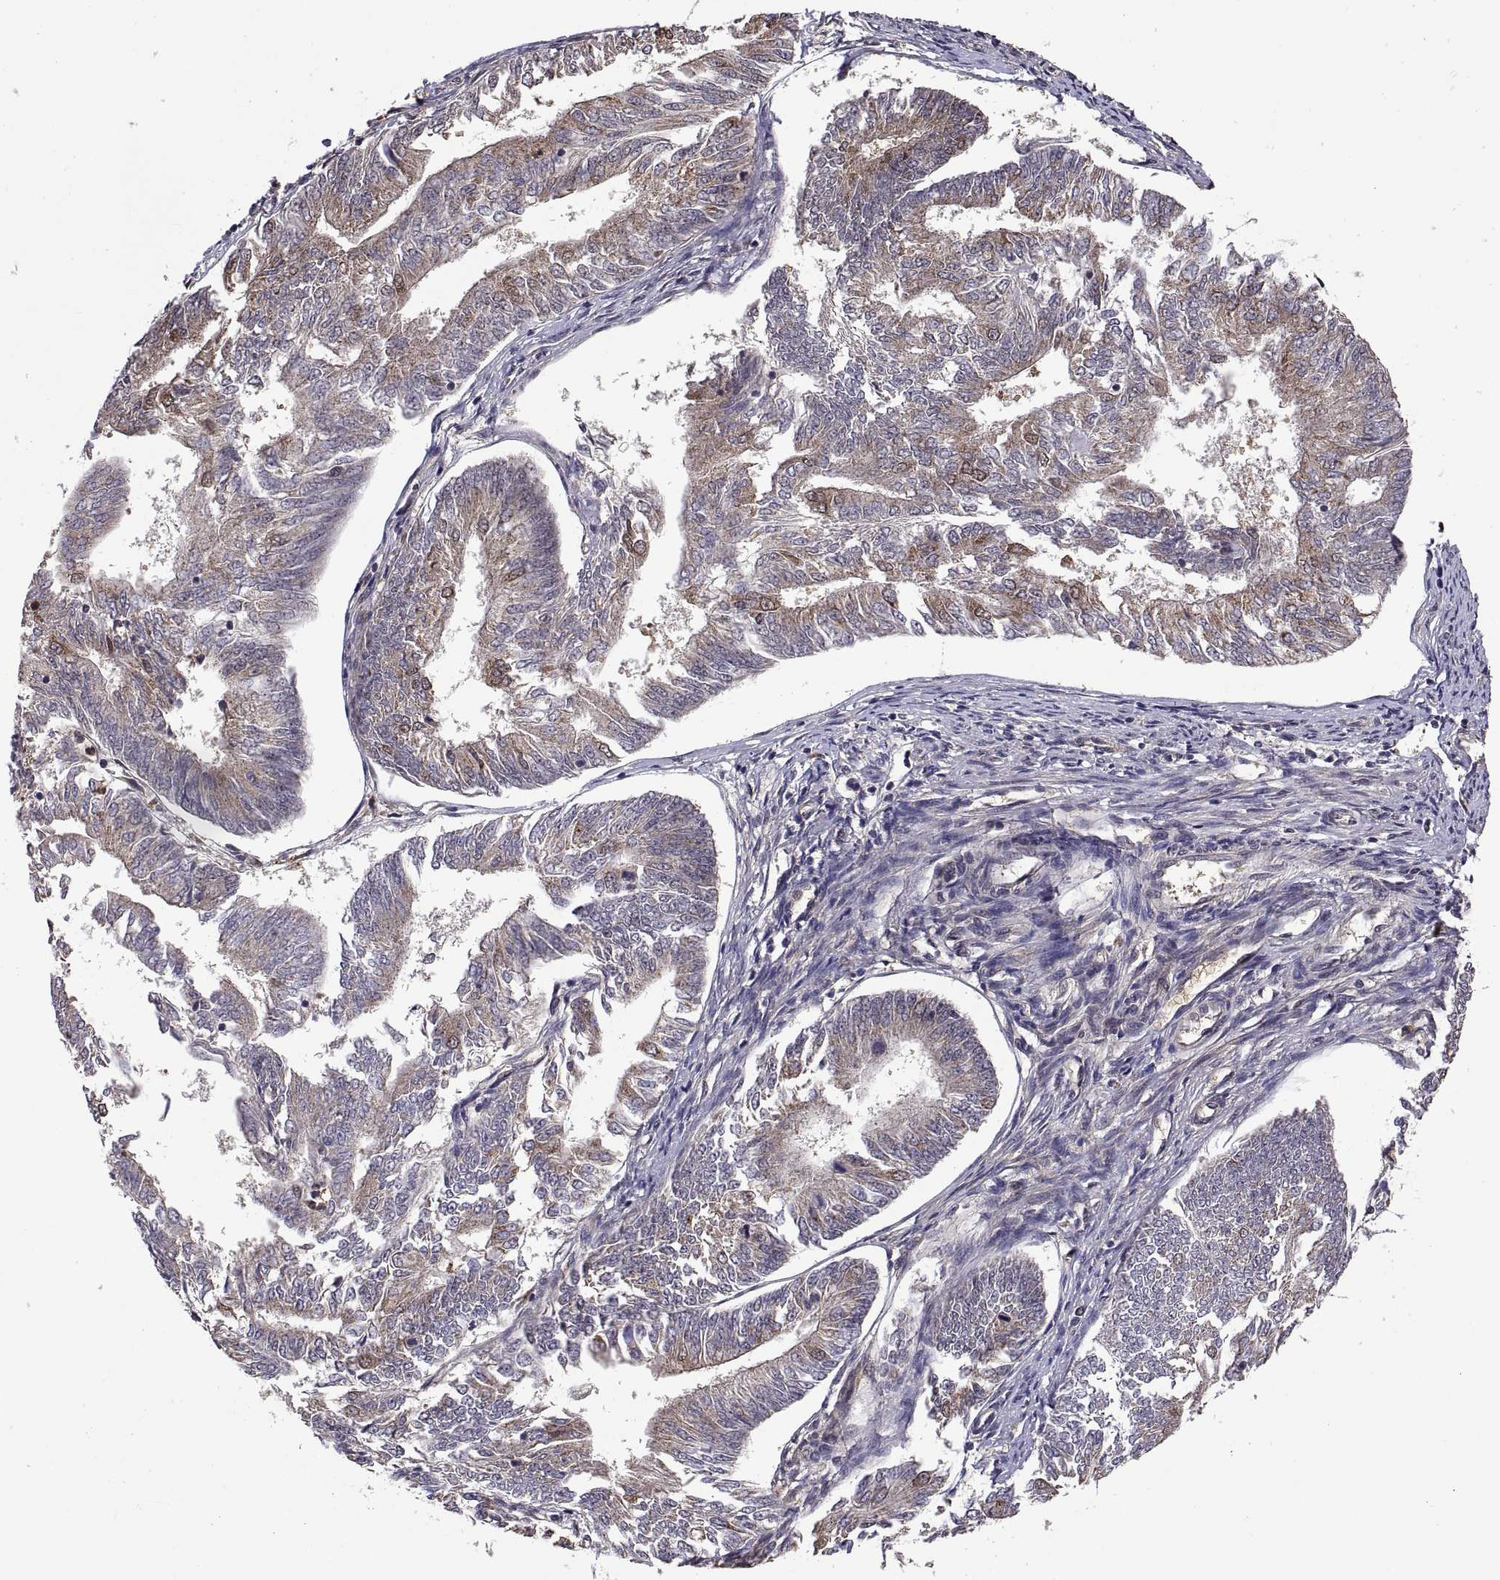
{"staining": {"intensity": "weak", "quantity": "25%-75%", "location": "cytoplasmic/membranous"}, "tissue": "endometrial cancer", "cell_type": "Tumor cells", "image_type": "cancer", "snomed": [{"axis": "morphology", "description": "Adenocarcinoma, NOS"}, {"axis": "topography", "description": "Endometrium"}], "caption": "An immunohistochemistry image of tumor tissue is shown. Protein staining in brown labels weak cytoplasmic/membranous positivity in endometrial cancer within tumor cells.", "gene": "ZNRF2", "patient": {"sex": "female", "age": 58}}